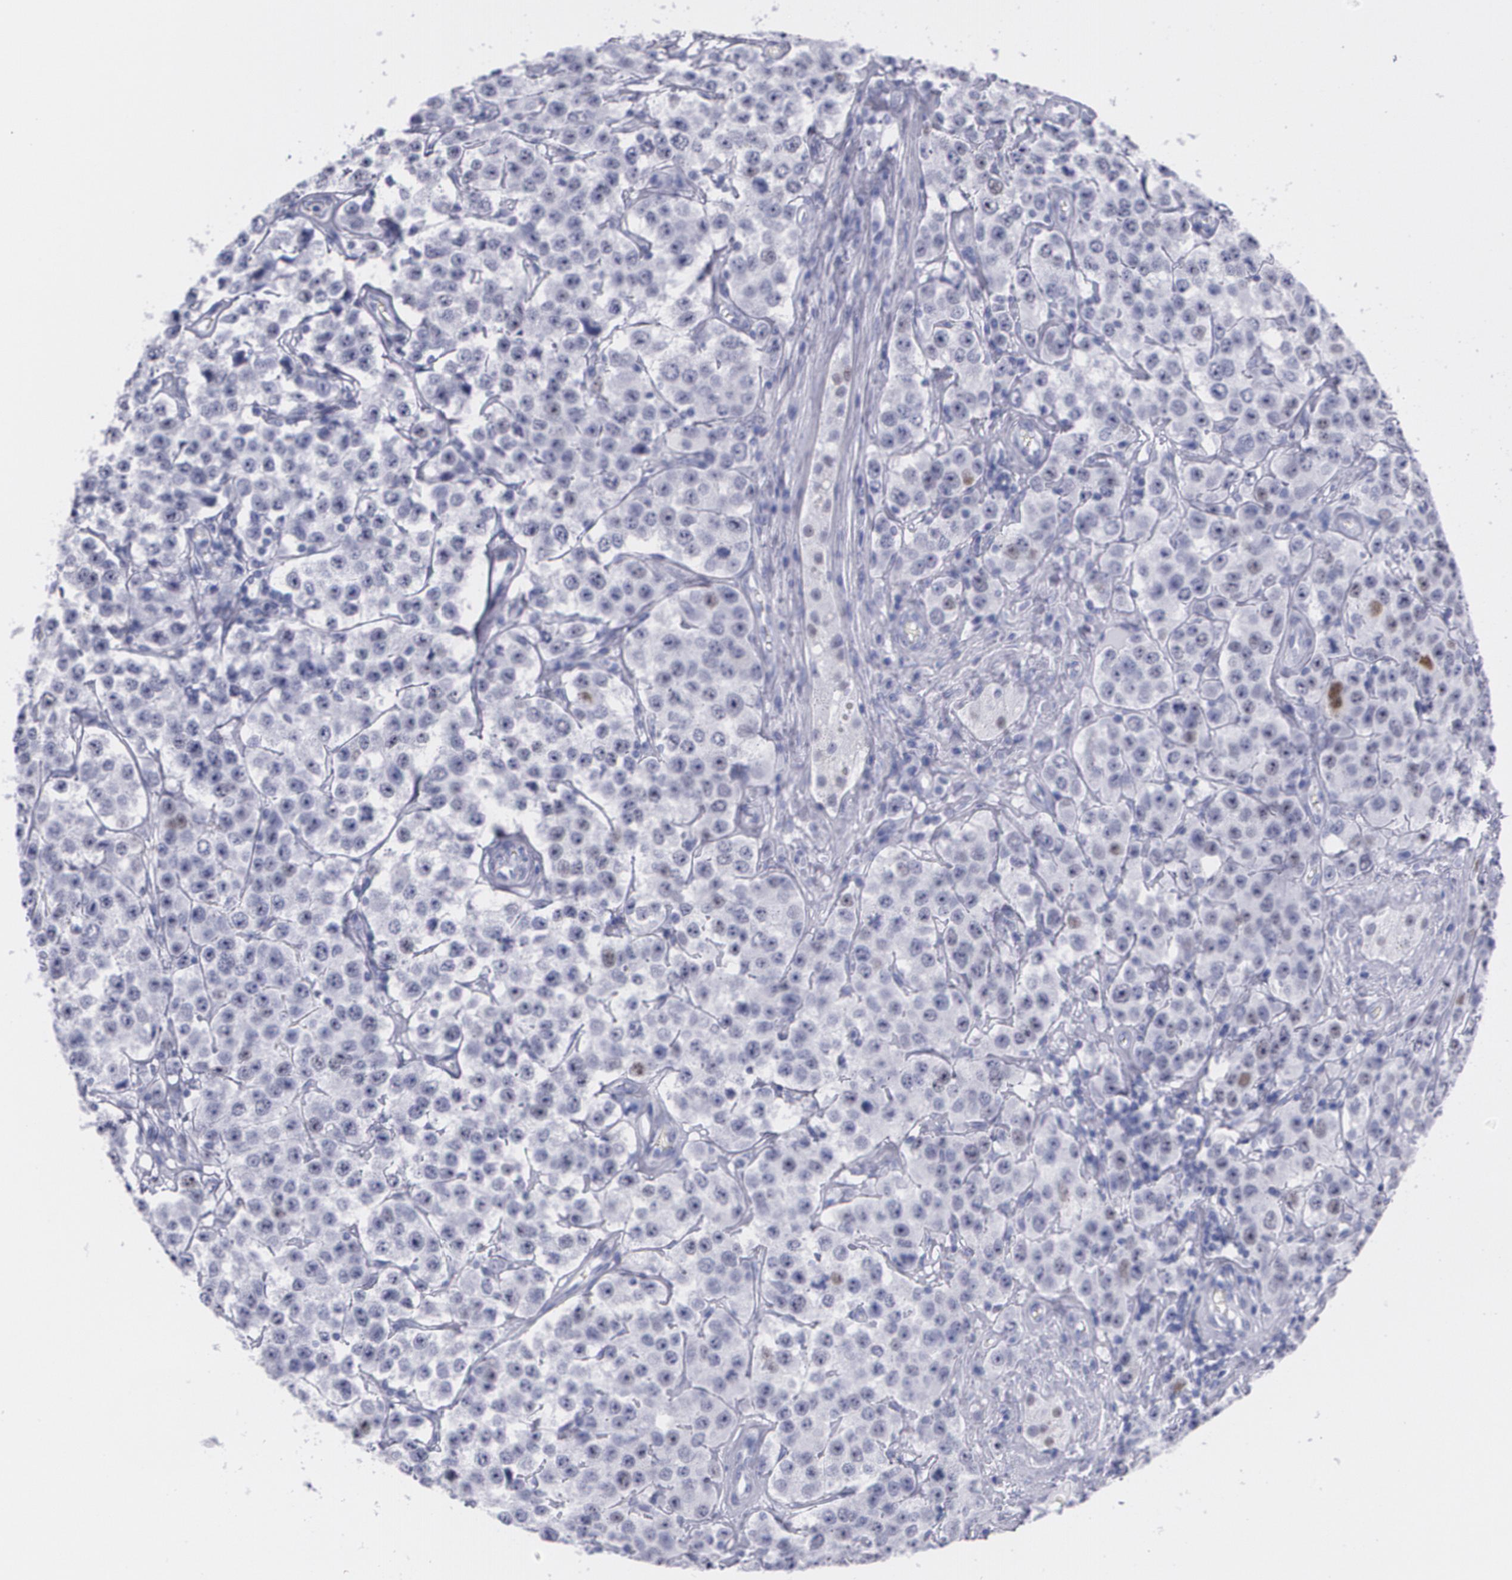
{"staining": {"intensity": "moderate", "quantity": "<25%", "location": "nuclear"}, "tissue": "testis cancer", "cell_type": "Tumor cells", "image_type": "cancer", "snomed": [{"axis": "morphology", "description": "Seminoma, NOS"}, {"axis": "topography", "description": "Testis"}], "caption": "IHC of human testis seminoma shows low levels of moderate nuclear staining in approximately <25% of tumor cells.", "gene": "TP53", "patient": {"sex": "male", "age": 52}}